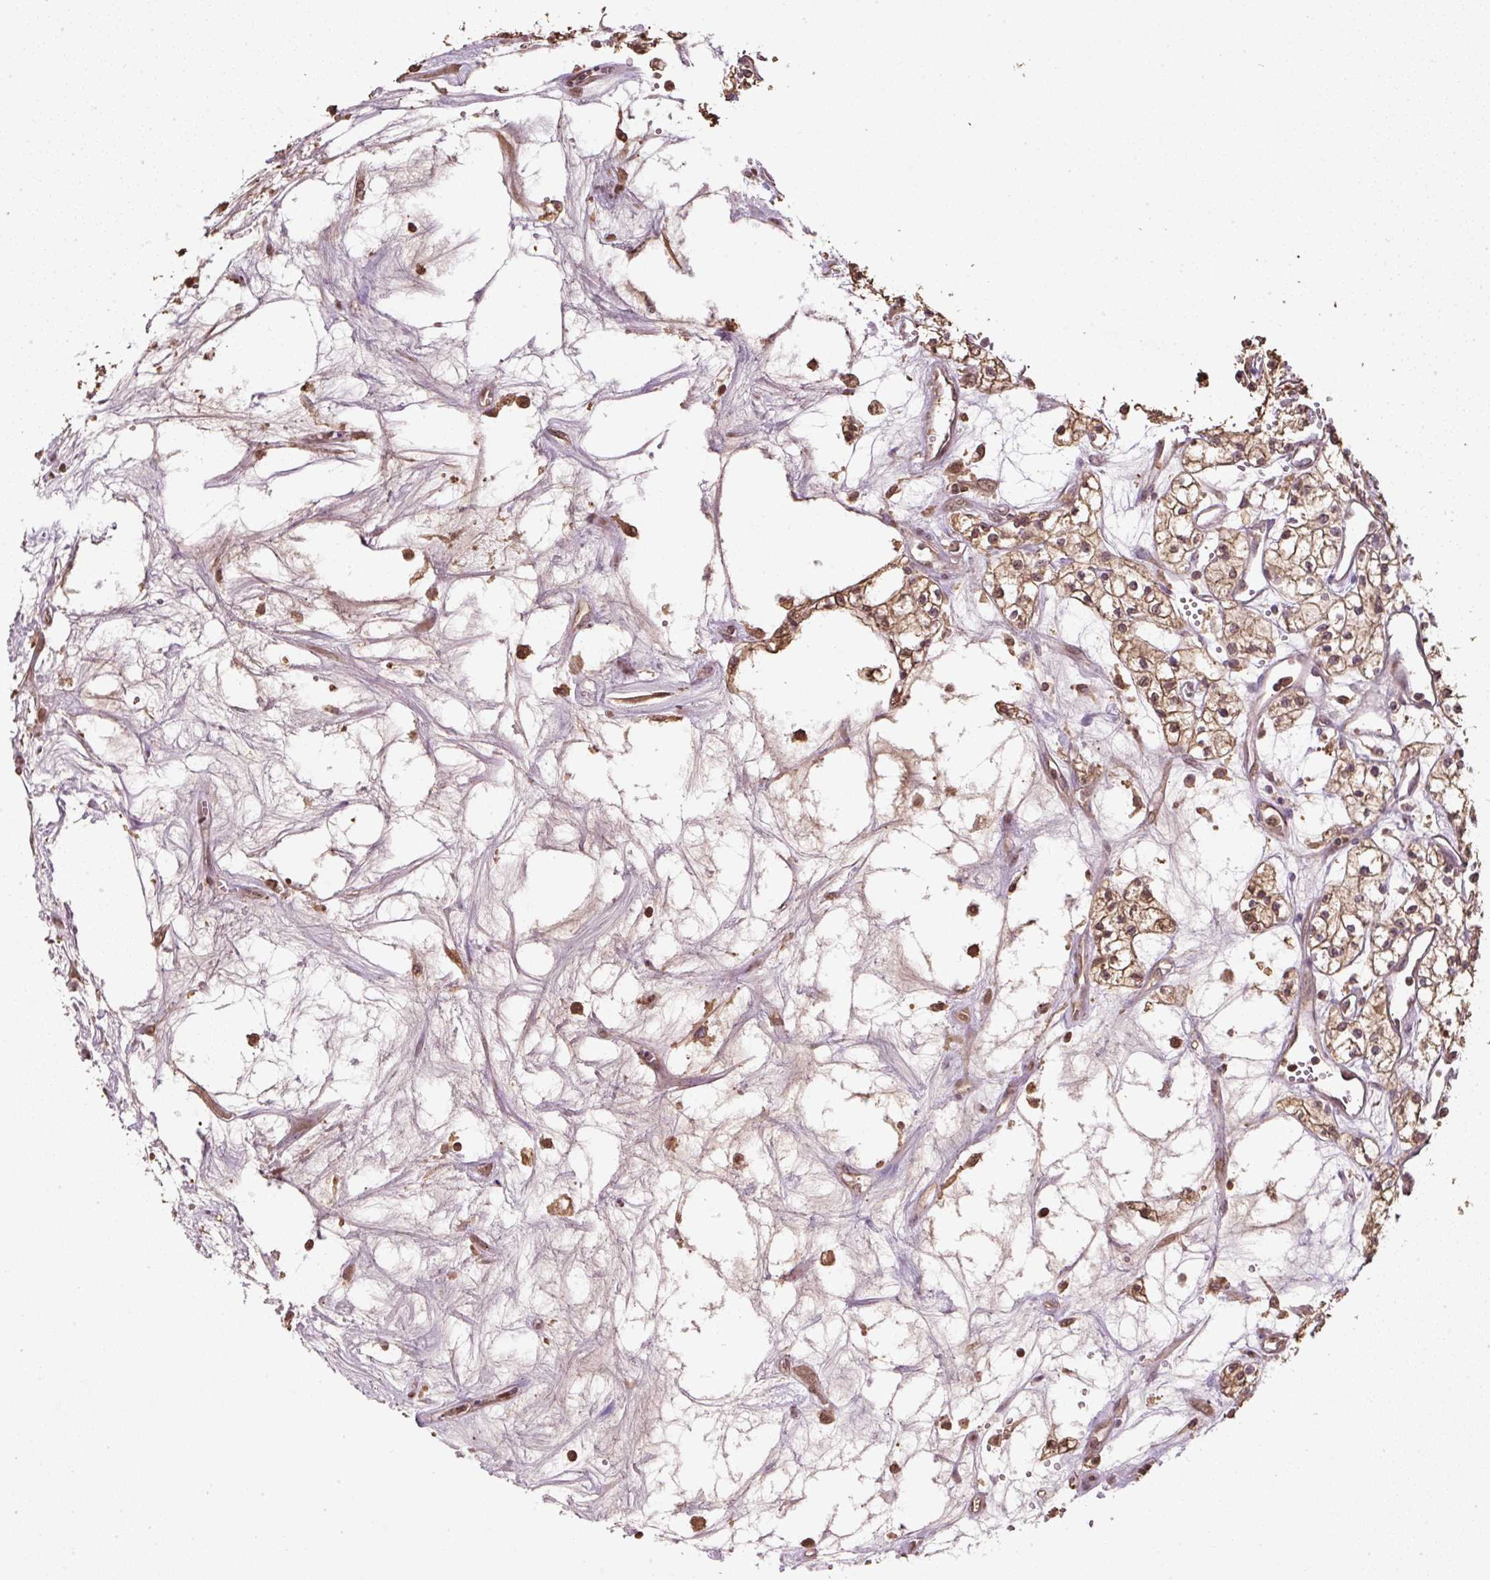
{"staining": {"intensity": "moderate", "quantity": ">75%", "location": "cytoplasmic/membranous,nuclear"}, "tissue": "renal cancer", "cell_type": "Tumor cells", "image_type": "cancer", "snomed": [{"axis": "morphology", "description": "Adenocarcinoma, NOS"}, {"axis": "topography", "description": "Kidney"}], "caption": "Human adenocarcinoma (renal) stained with a protein marker displays moderate staining in tumor cells.", "gene": "TMEM170B", "patient": {"sex": "male", "age": 59}}